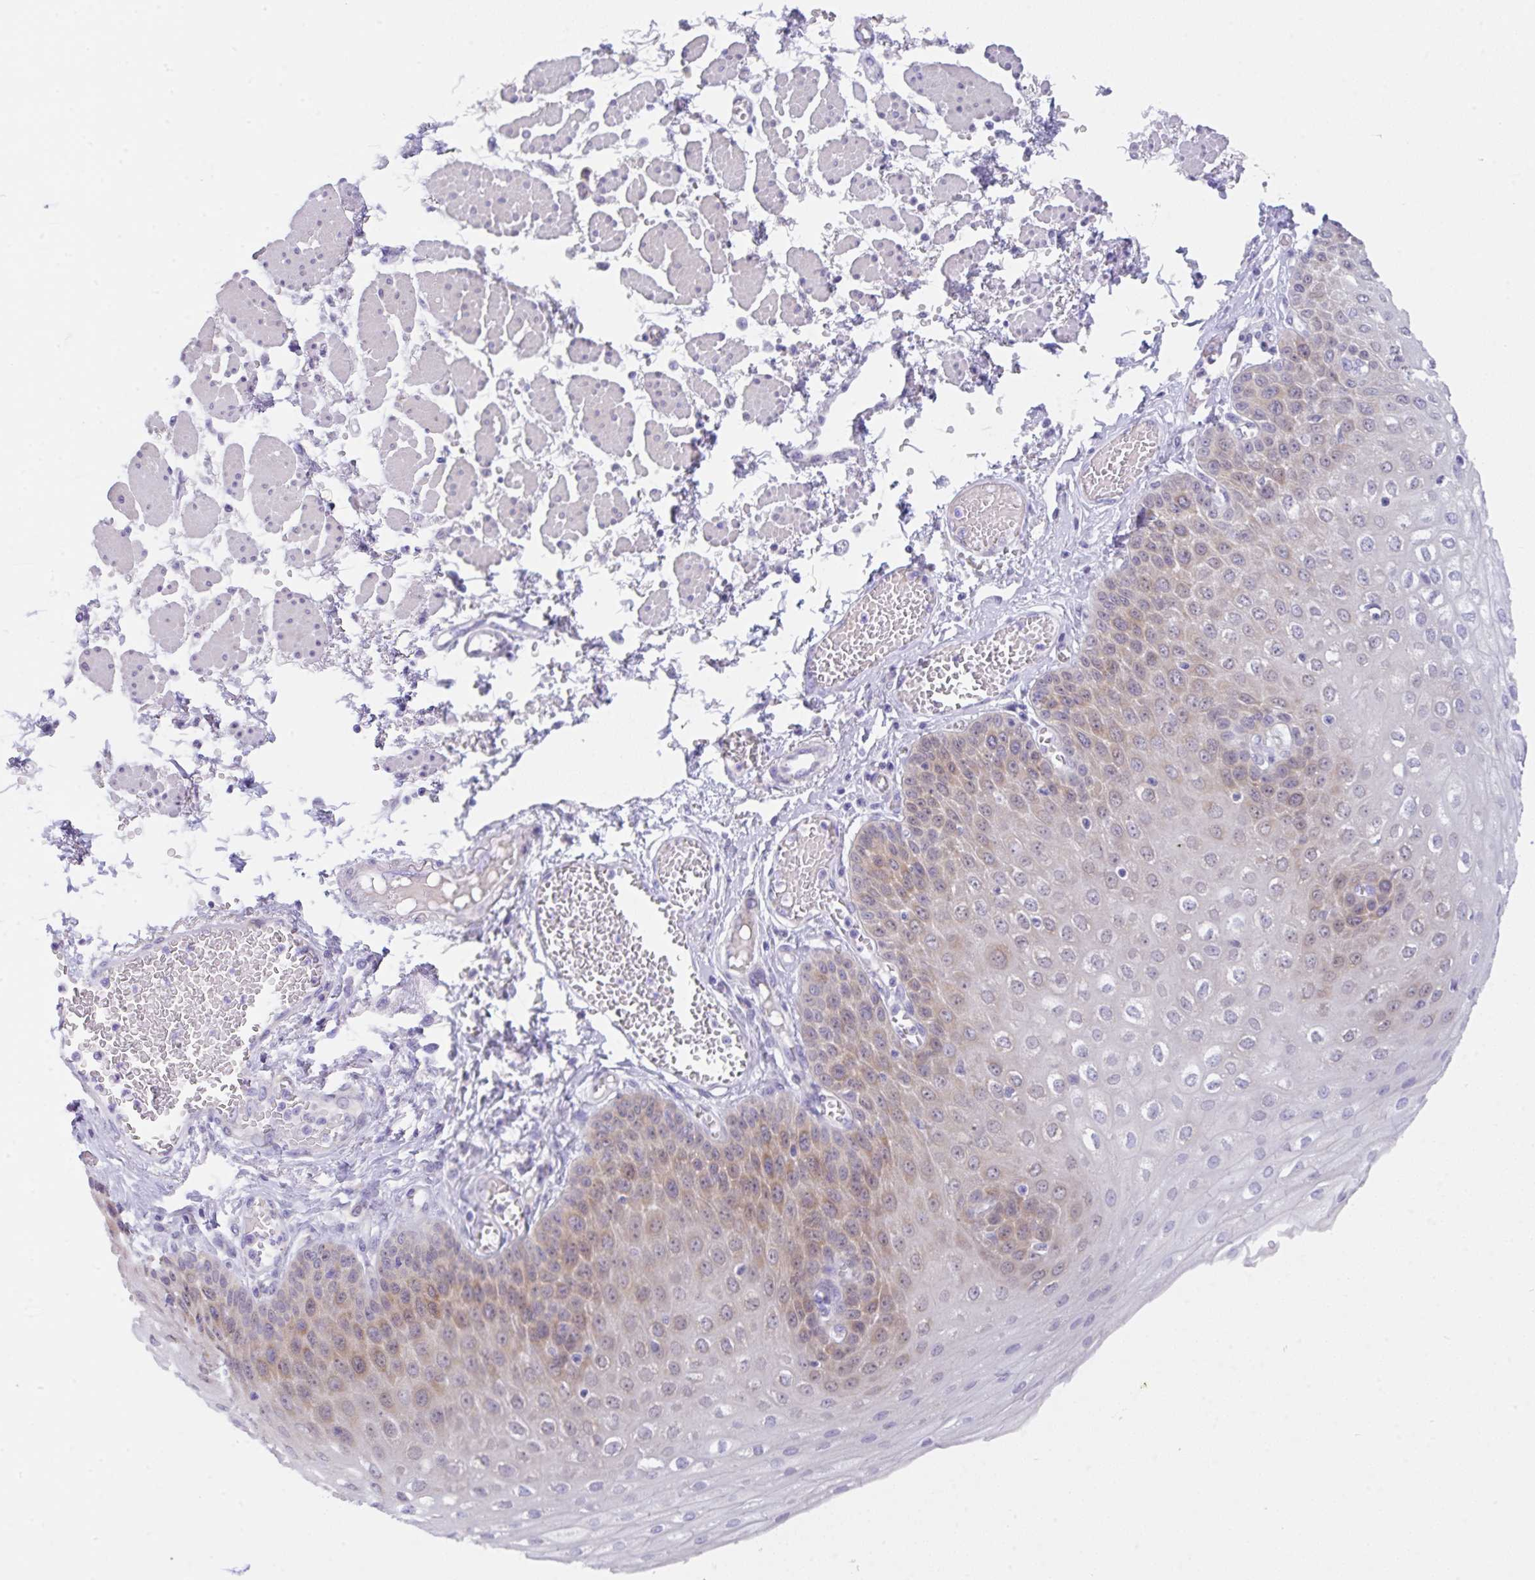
{"staining": {"intensity": "moderate", "quantity": "25%-75%", "location": "cytoplasmic/membranous,nuclear"}, "tissue": "esophagus", "cell_type": "Squamous epithelial cells", "image_type": "normal", "snomed": [{"axis": "morphology", "description": "Normal tissue, NOS"}, {"axis": "morphology", "description": "Adenocarcinoma, NOS"}, {"axis": "topography", "description": "Esophagus"}], "caption": "A micrograph of esophagus stained for a protein displays moderate cytoplasmic/membranous,nuclear brown staining in squamous epithelial cells.", "gene": "TRAF4", "patient": {"sex": "male", "age": 81}}